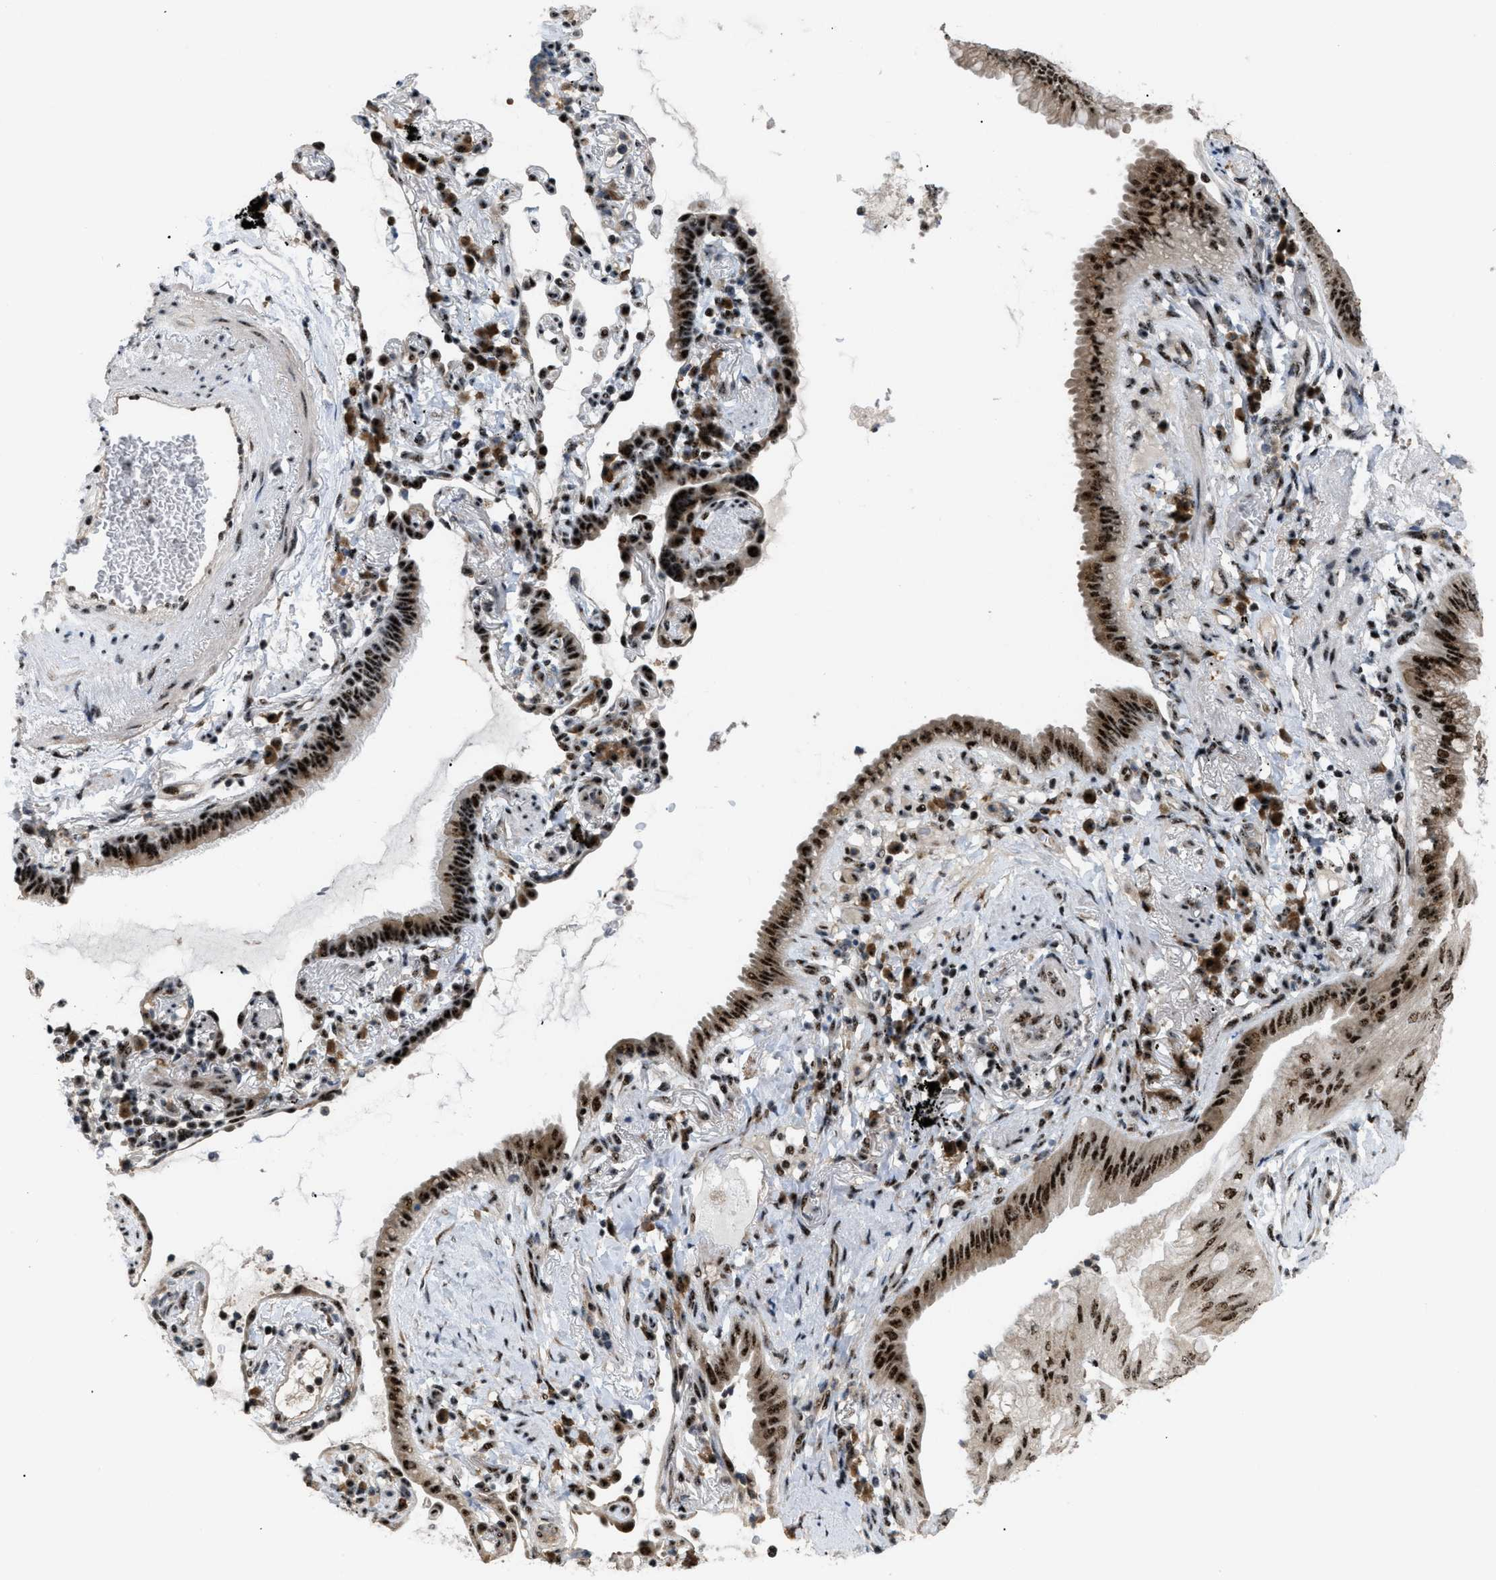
{"staining": {"intensity": "strong", "quantity": ">75%", "location": "nuclear"}, "tissue": "lung cancer", "cell_type": "Tumor cells", "image_type": "cancer", "snomed": [{"axis": "morphology", "description": "Normal tissue, NOS"}, {"axis": "morphology", "description": "Adenocarcinoma, NOS"}, {"axis": "topography", "description": "Bronchus"}, {"axis": "topography", "description": "Lung"}], "caption": "A brown stain labels strong nuclear positivity of a protein in lung adenocarcinoma tumor cells.", "gene": "CDR2", "patient": {"sex": "female", "age": 70}}